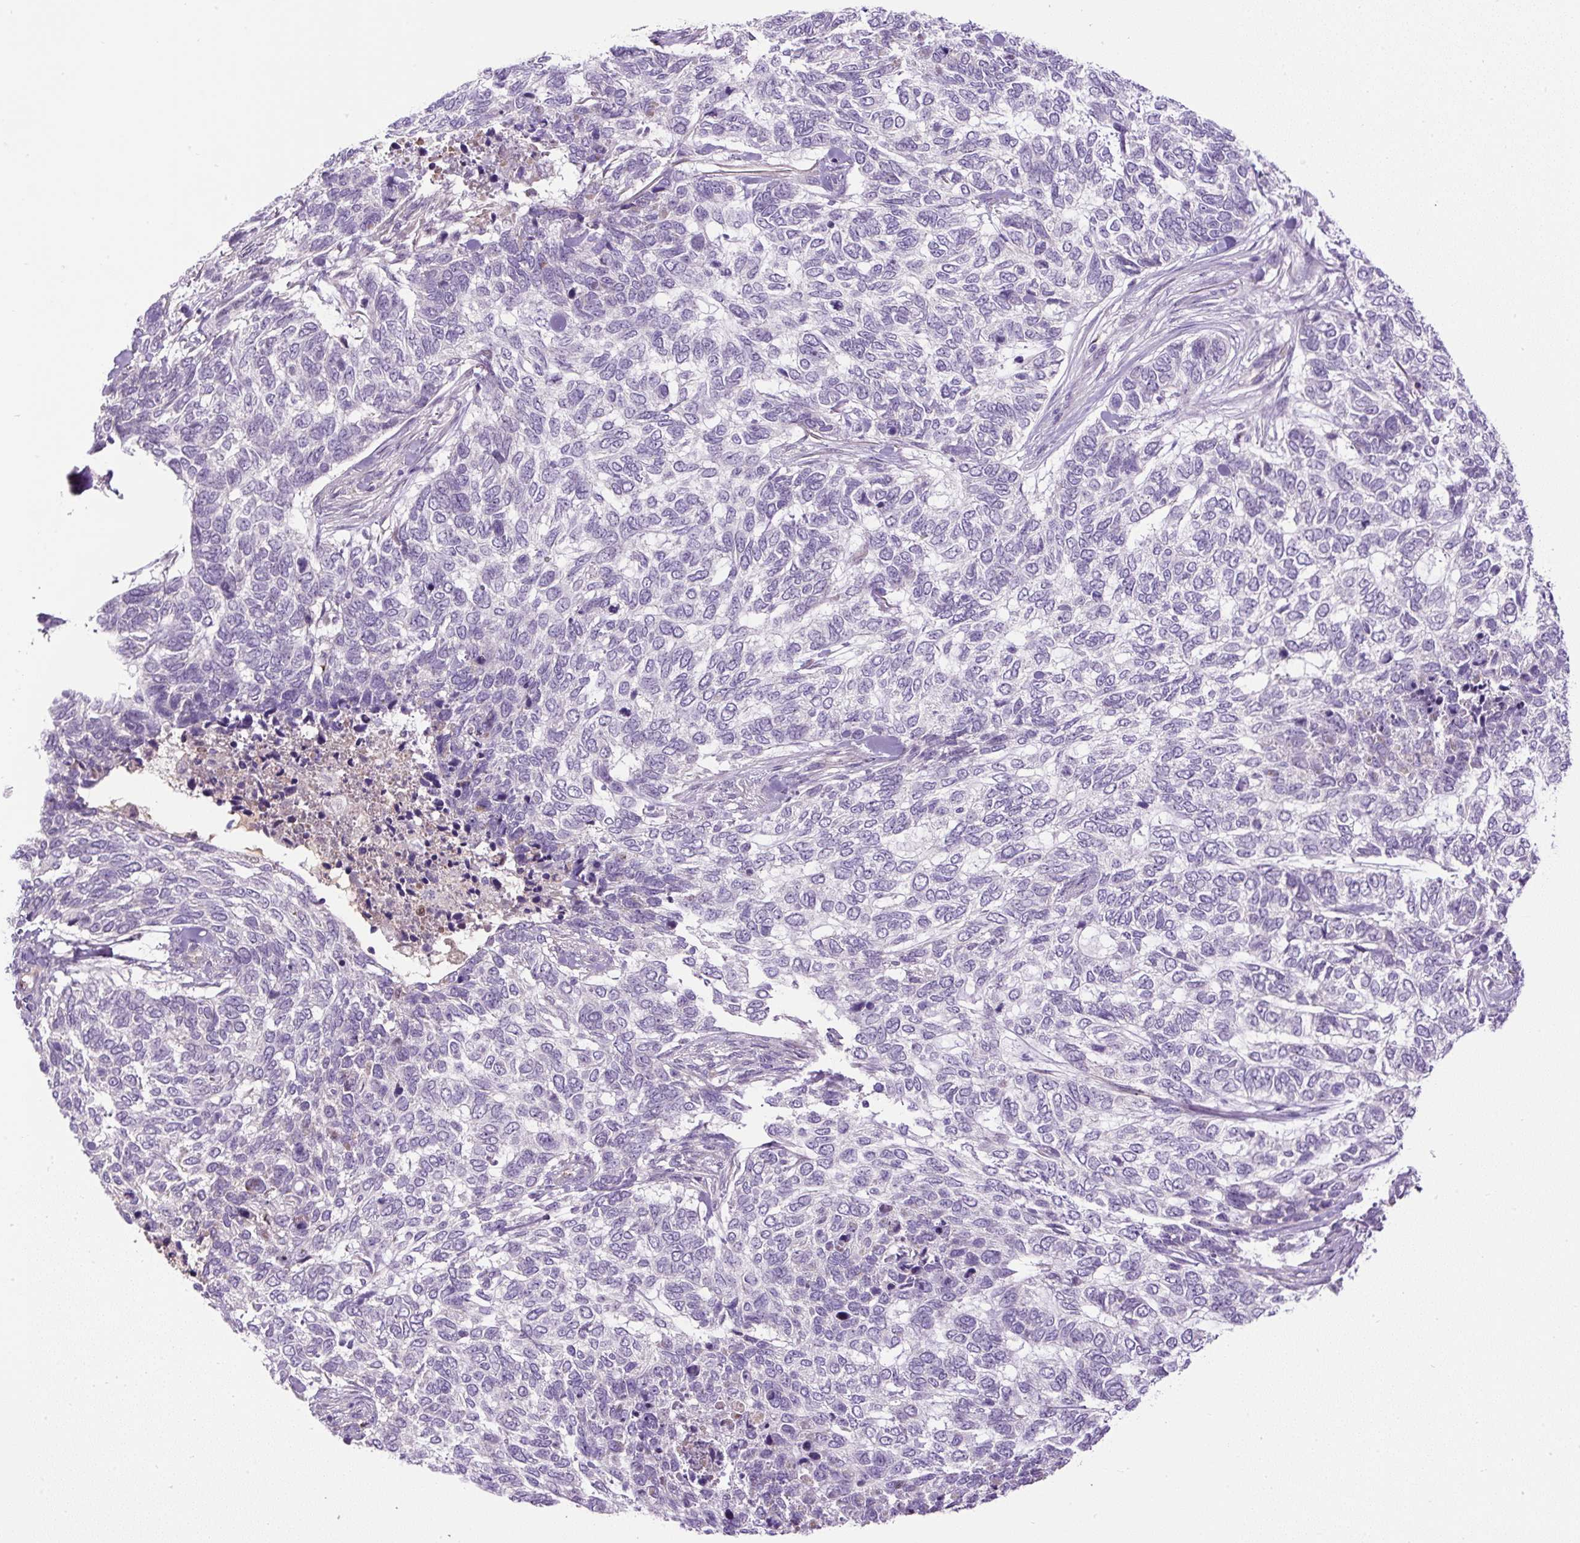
{"staining": {"intensity": "negative", "quantity": "none", "location": "none"}, "tissue": "skin cancer", "cell_type": "Tumor cells", "image_type": "cancer", "snomed": [{"axis": "morphology", "description": "Basal cell carcinoma"}, {"axis": "topography", "description": "Skin"}], "caption": "This is an immunohistochemistry photomicrograph of human skin basal cell carcinoma. There is no expression in tumor cells.", "gene": "LEFTY2", "patient": {"sex": "female", "age": 65}}